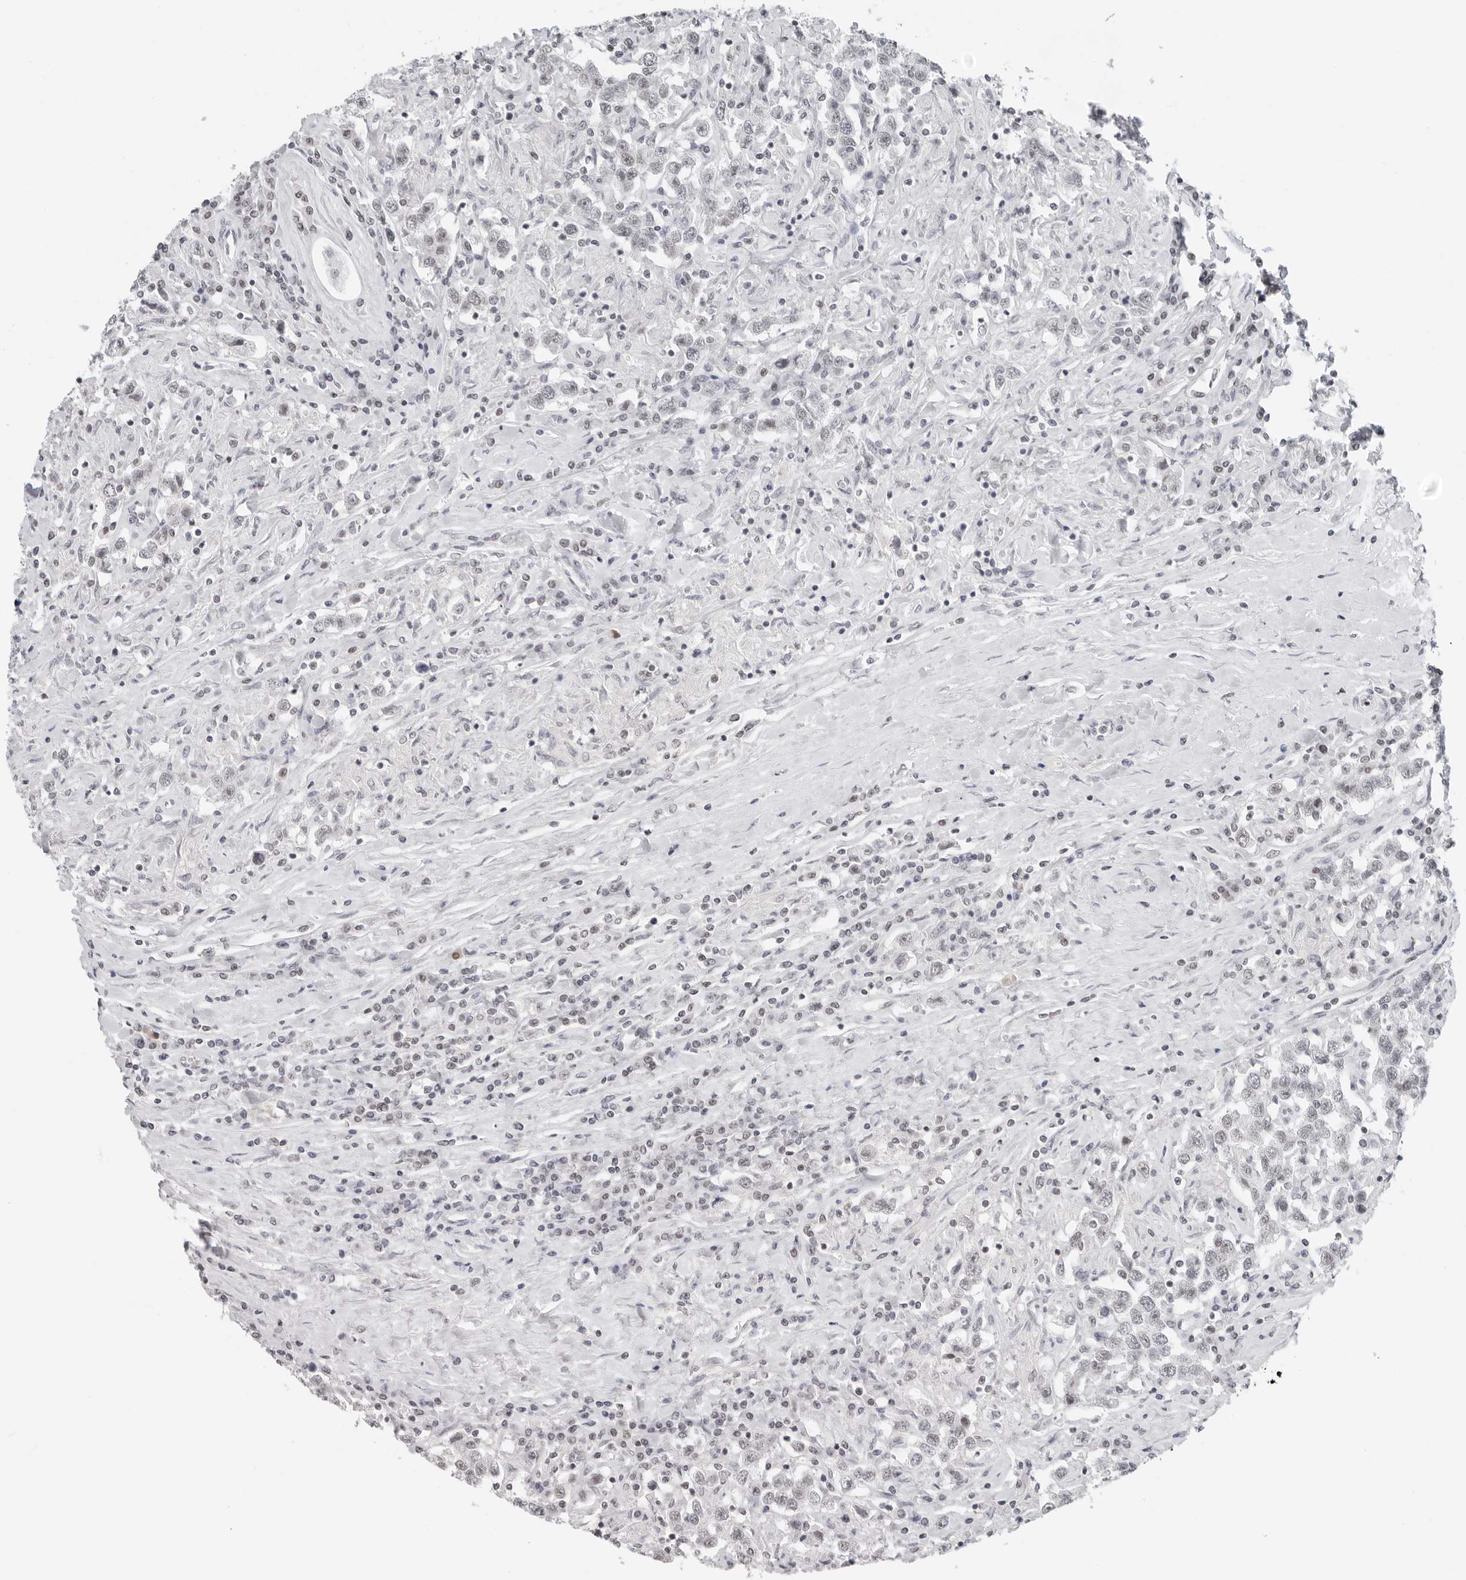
{"staining": {"intensity": "weak", "quantity": ">75%", "location": "nuclear"}, "tissue": "testis cancer", "cell_type": "Tumor cells", "image_type": "cancer", "snomed": [{"axis": "morphology", "description": "Seminoma, NOS"}, {"axis": "topography", "description": "Testis"}], "caption": "High-magnification brightfield microscopy of testis seminoma stained with DAB (3,3'-diaminobenzidine) (brown) and counterstained with hematoxylin (blue). tumor cells exhibit weak nuclear staining is appreciated in approximately>75% of cells.", "gene": "FLG2", "patient": {"sex": "male", "age": 41}}